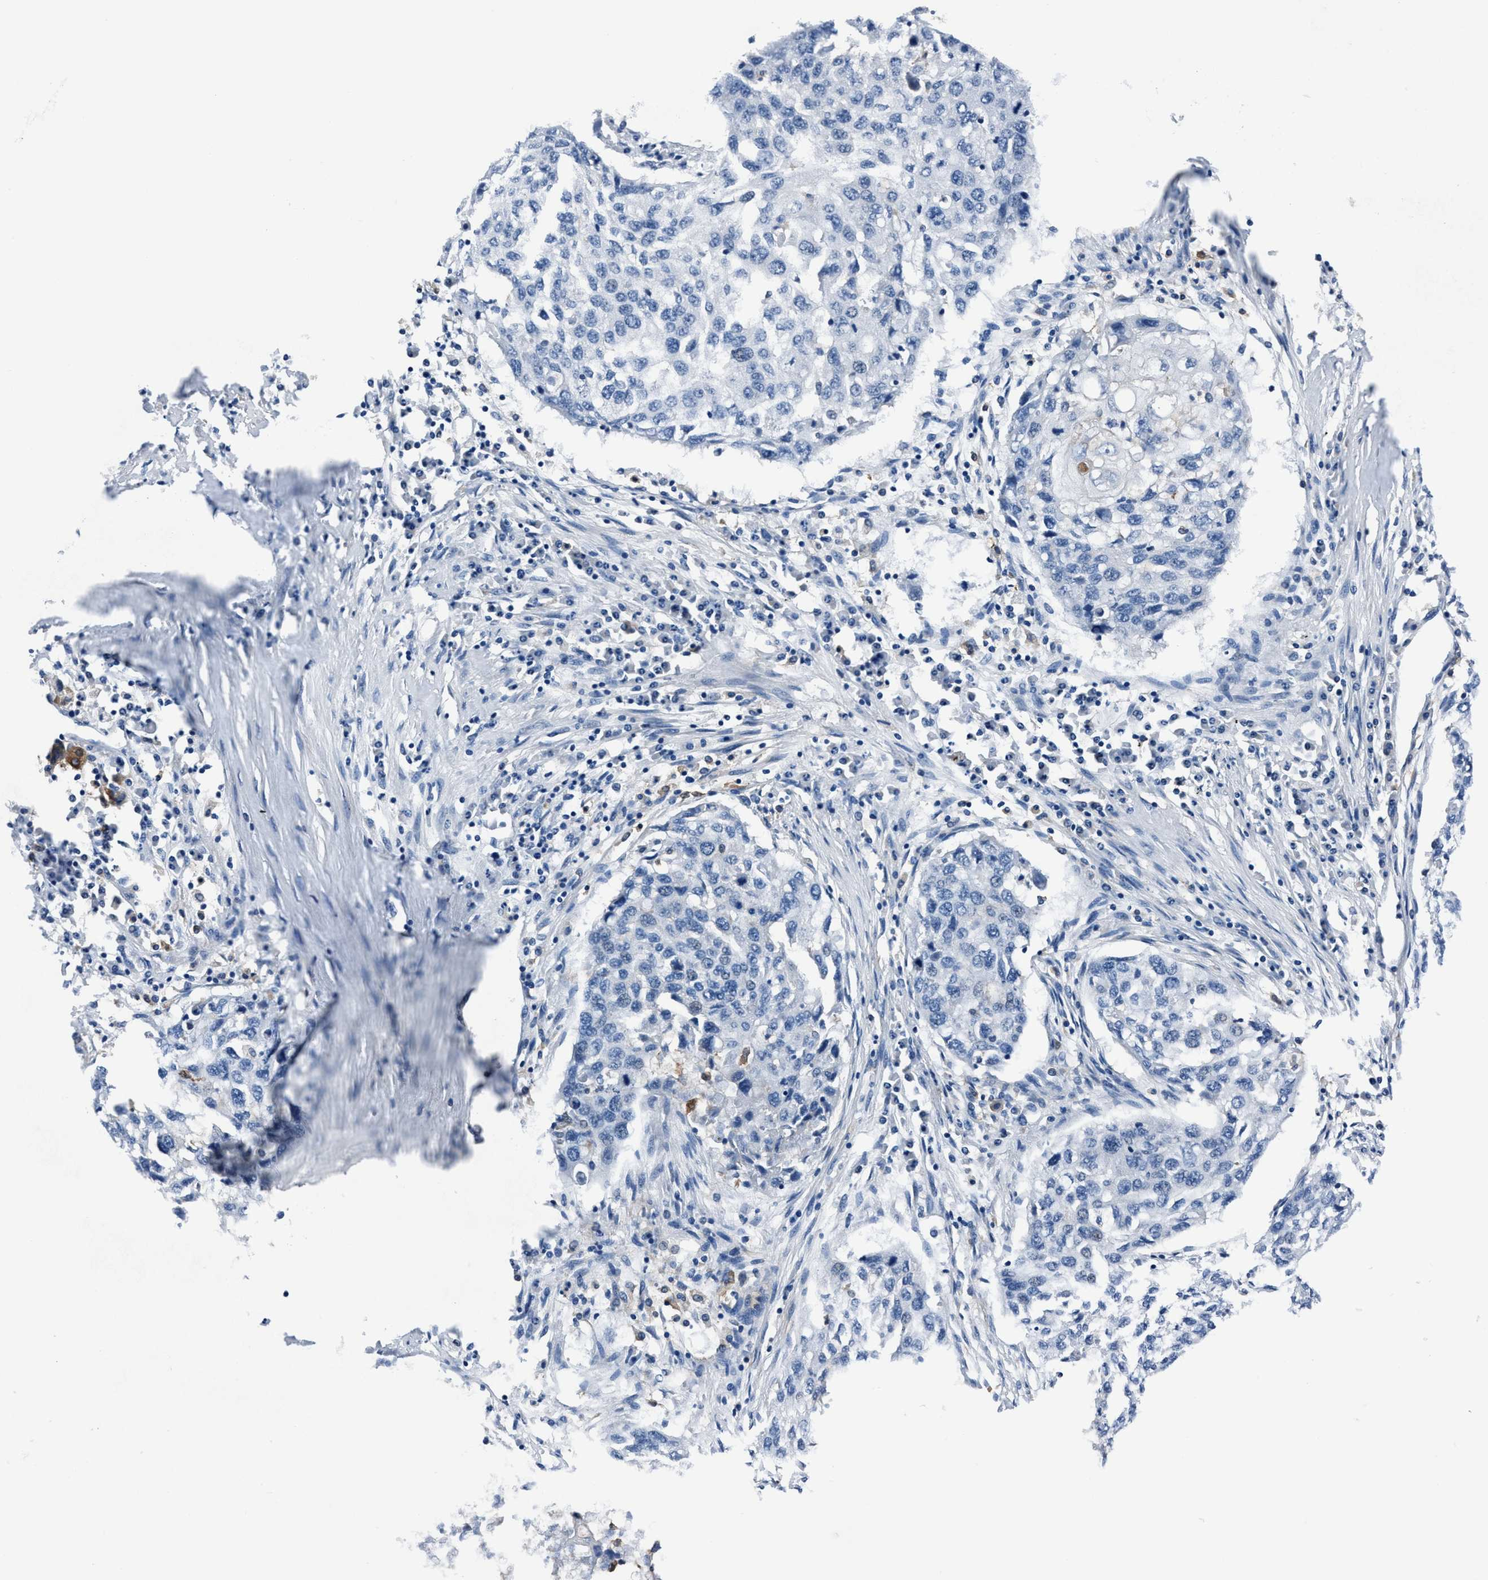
{"staining": {"intensity": "negative", "quantity": "none", "location": "none"}, "tissue": "lung cancer", "cell_type": "Tumor cells", "image_type": "cancer", "snomed": [{"axis": "morphology", "description": "Squamous cell carcinoma, NOS"}, {"axis": "topography", "description": "Lung"}], "caption": "Histopathology image shows no protein staining in tumor cells of lung cancer (squamous cell carcinoma) tissue. (IHC, brightfield microscopy, high magnification).", "gene": "TMEM94", "patient": {"sex": "female", "age": 63}}